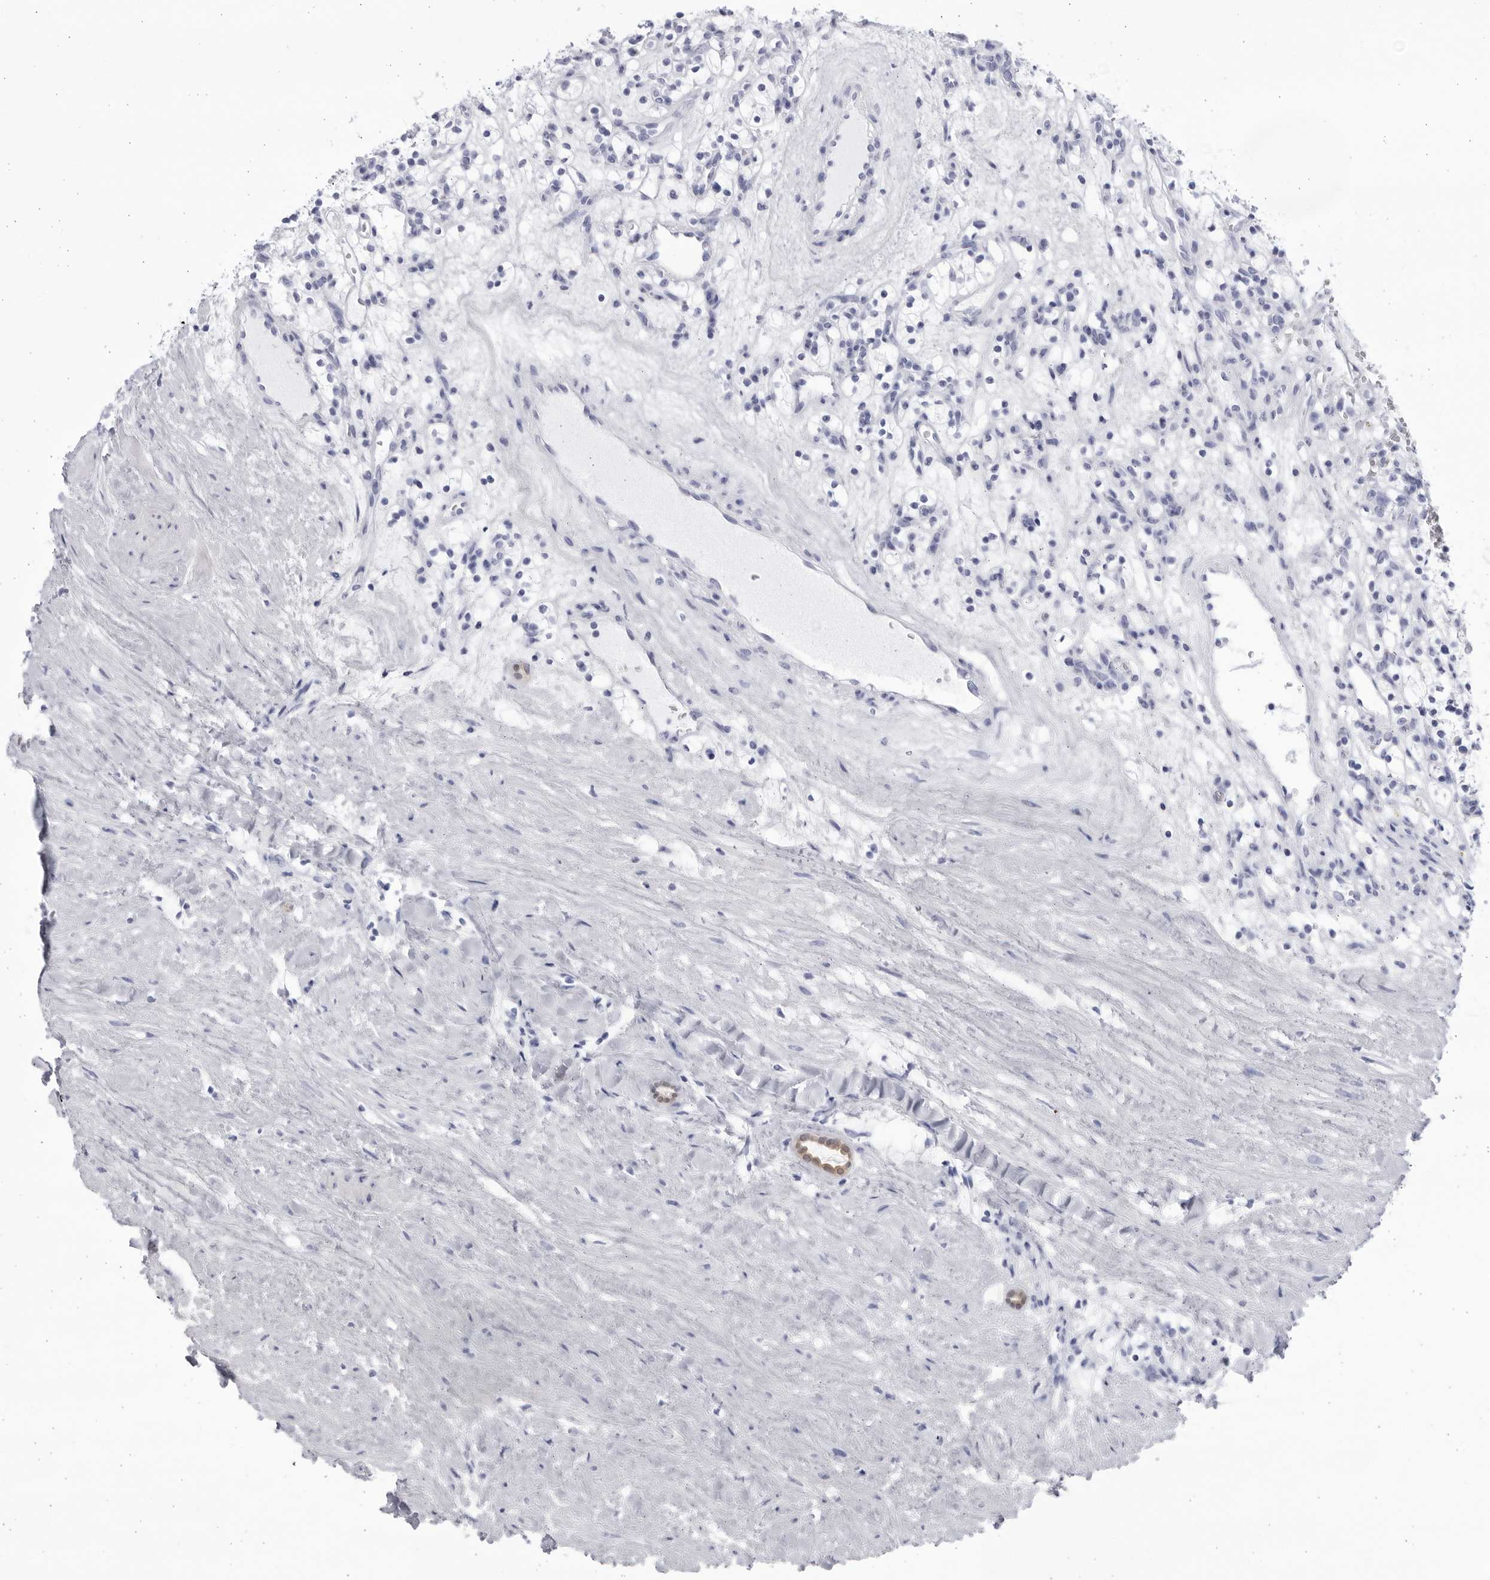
{"staining": {"intensity": "negative", "quantity": "none", "location": "none"}, "tissue": "renal cancer", "cell_type": "Tumor cells", "image_type": "cancer", "snomed": [{"axis": "morphology", "description": "Adenocarcinoma, NOS"}, {"axis": "topography", "description": "Kidney"}], "caption": "Image shows no protein staining in tumor cells of renal cancer (adenocarcinoma) tissue. (DAB immunohistochemistry (IHC) with hematoxylin counter stain).", "gene": "CCDC181", "patient": {"sex": "female", "age": 57}}